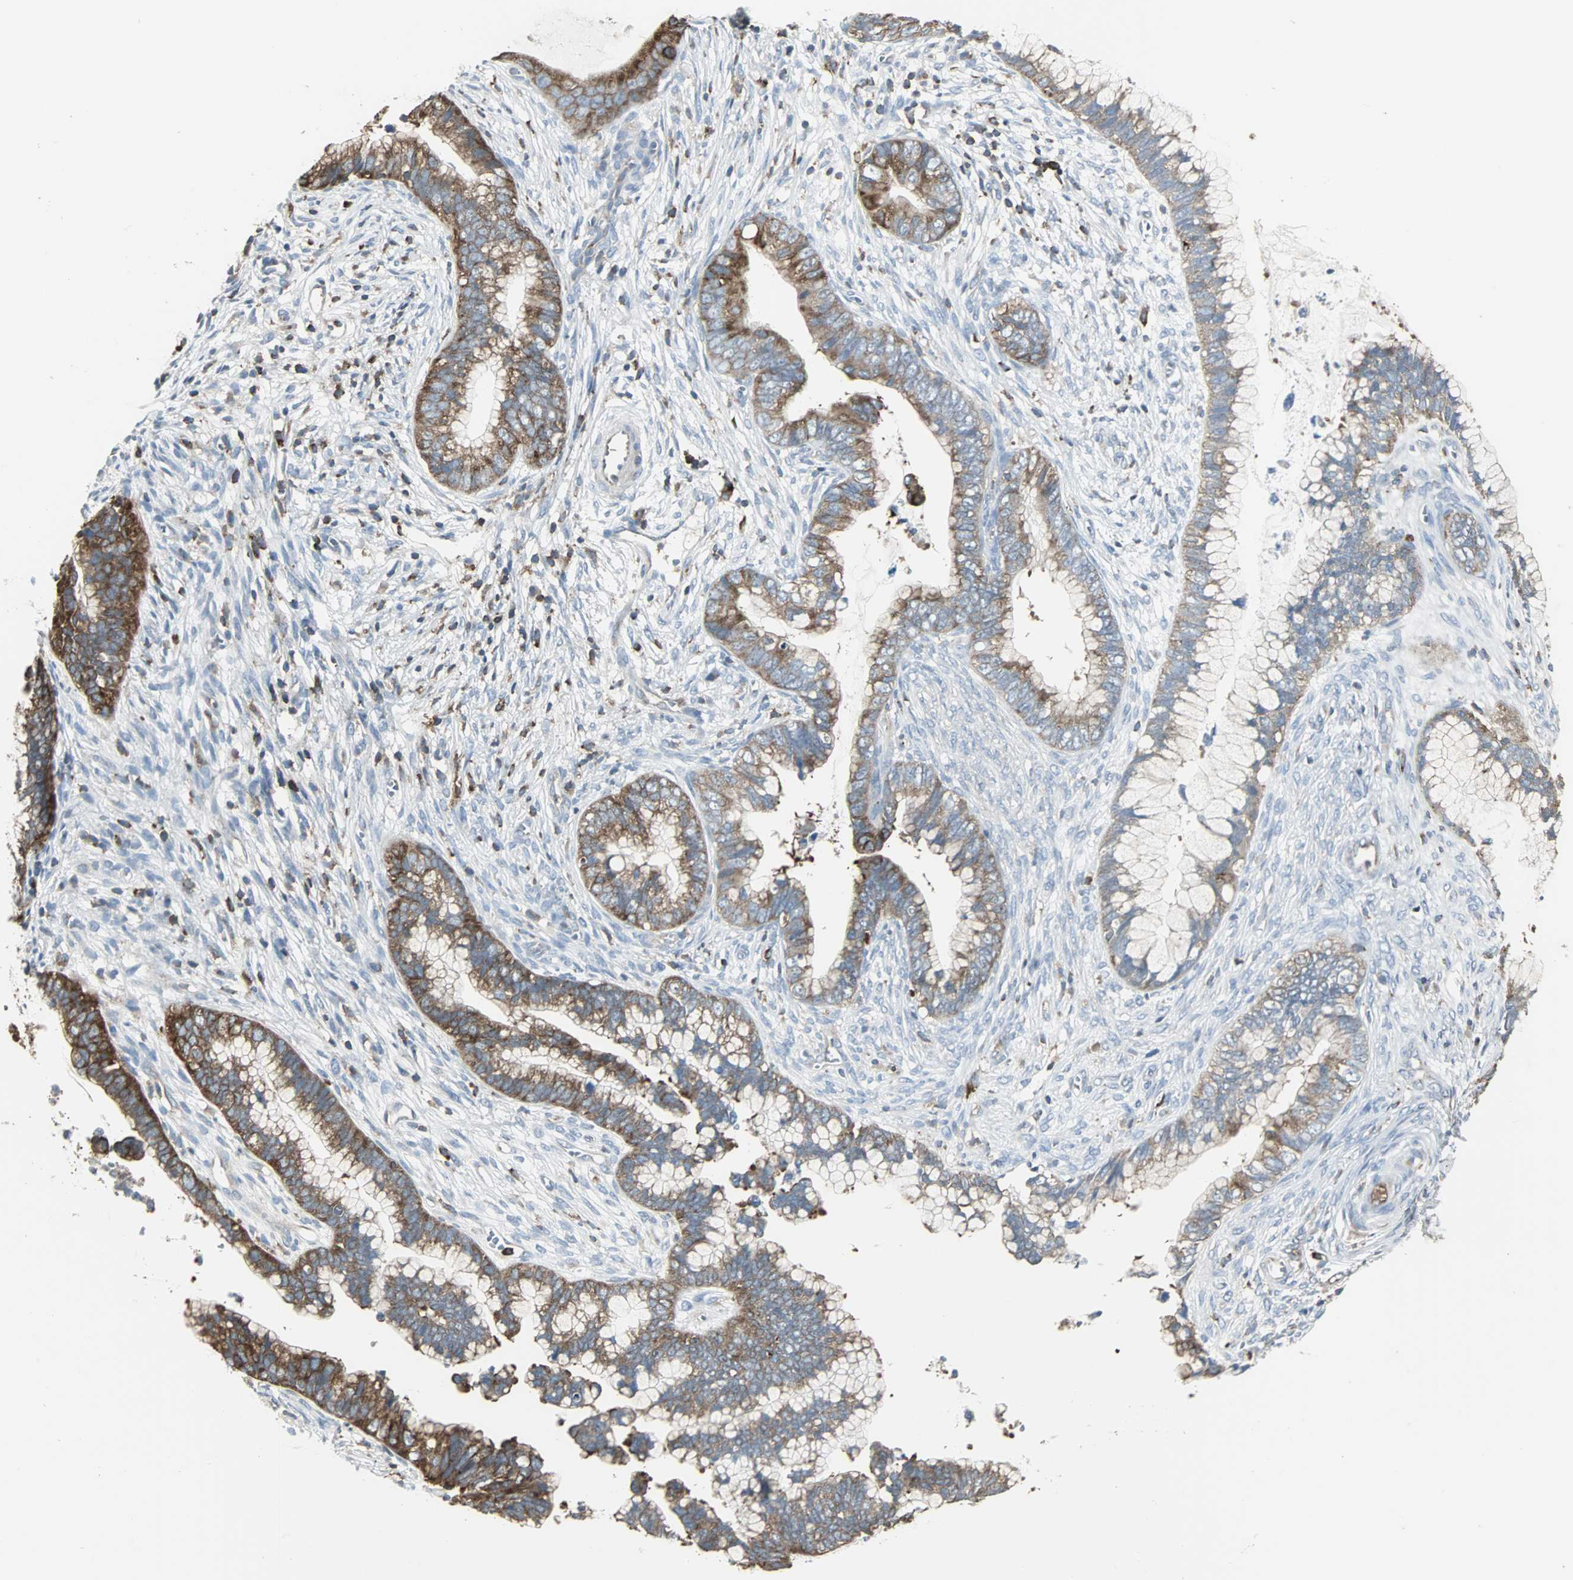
{"staining": {"intensity": "strong", "quantity": "25%-75%", "location": "cytoplasmic/membranous"}, "tissue": "cervical cancer", "cell_type": "Tumor cells", "image_type": "cancer", "snomed": [{"axis": "morphology", "description": "Adenocarcinoma, NOS"}, {"axis": "topography", "description": "Cervix"}], "caption": "Adenocarcinoma (cervical) was stained to show a protein in brown. There is high levels of strong cytoplasmic/membranous positivity in about 25%-75% of tumor cells.", "gene": "LRRFIP1", "patient": {"sex": "female", "age": 44}}